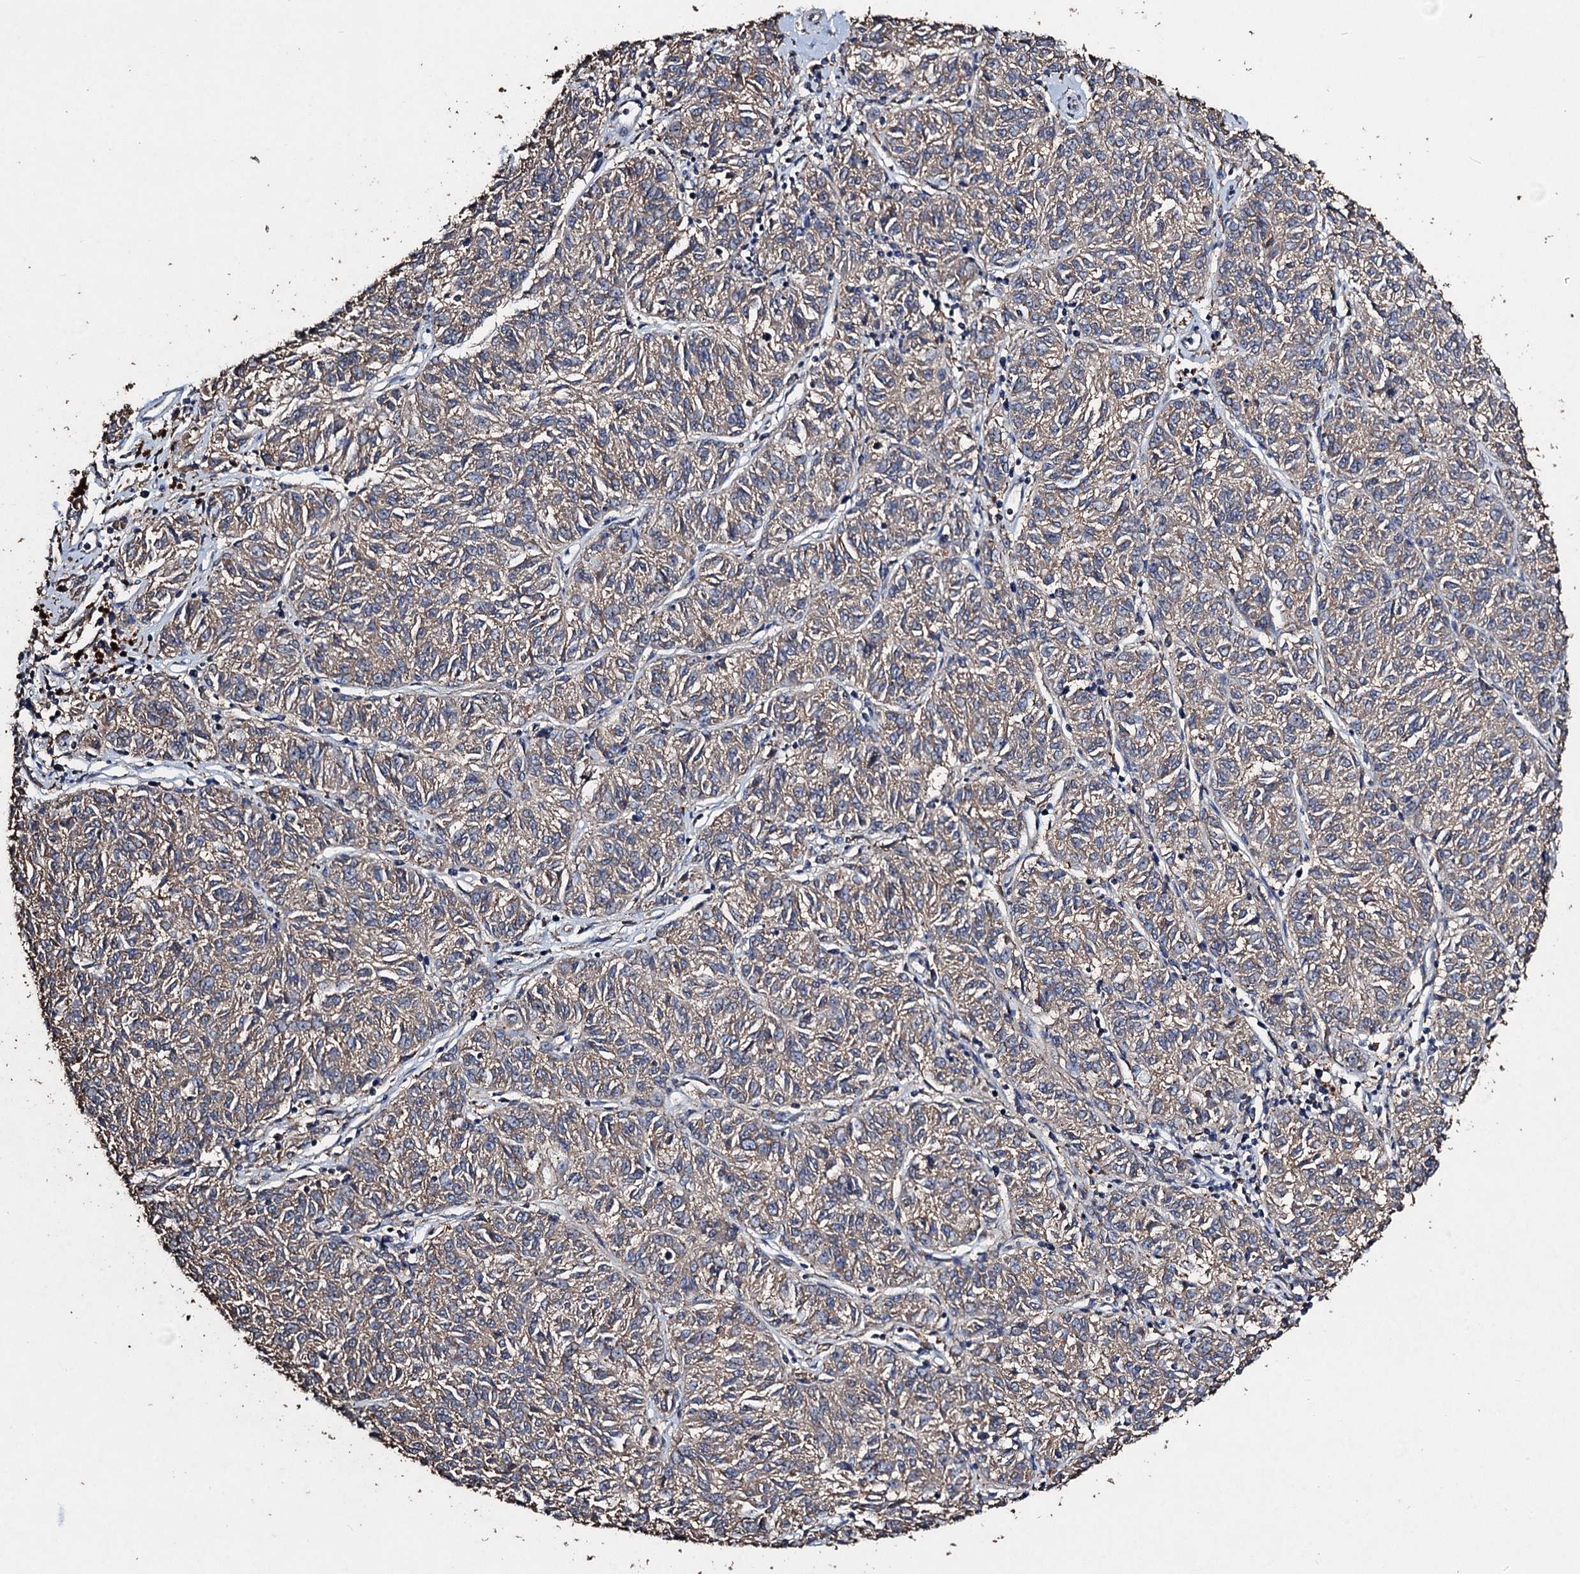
{"staining": {"intensity": "weak", "quantity": "25%-75%", "location": "cytoplasmic/membranous"}, "tissue": "melanoma", "cell_type": "Tumor cells", "image_type": "cancer", "snomed": [{"axis": "morphology", "description": "Malignant melanoma, NOS"}, {"axis": "topography", "description": "Skin"}], "caption": "Brown immunohistochemical staining in human malignant melanoma shows weak cytoplasmic/membranous positivity in about 25%-75% of tumor cells.", "gene": "SCUBE3", "patient": {"sex": "female", "age": 72}}